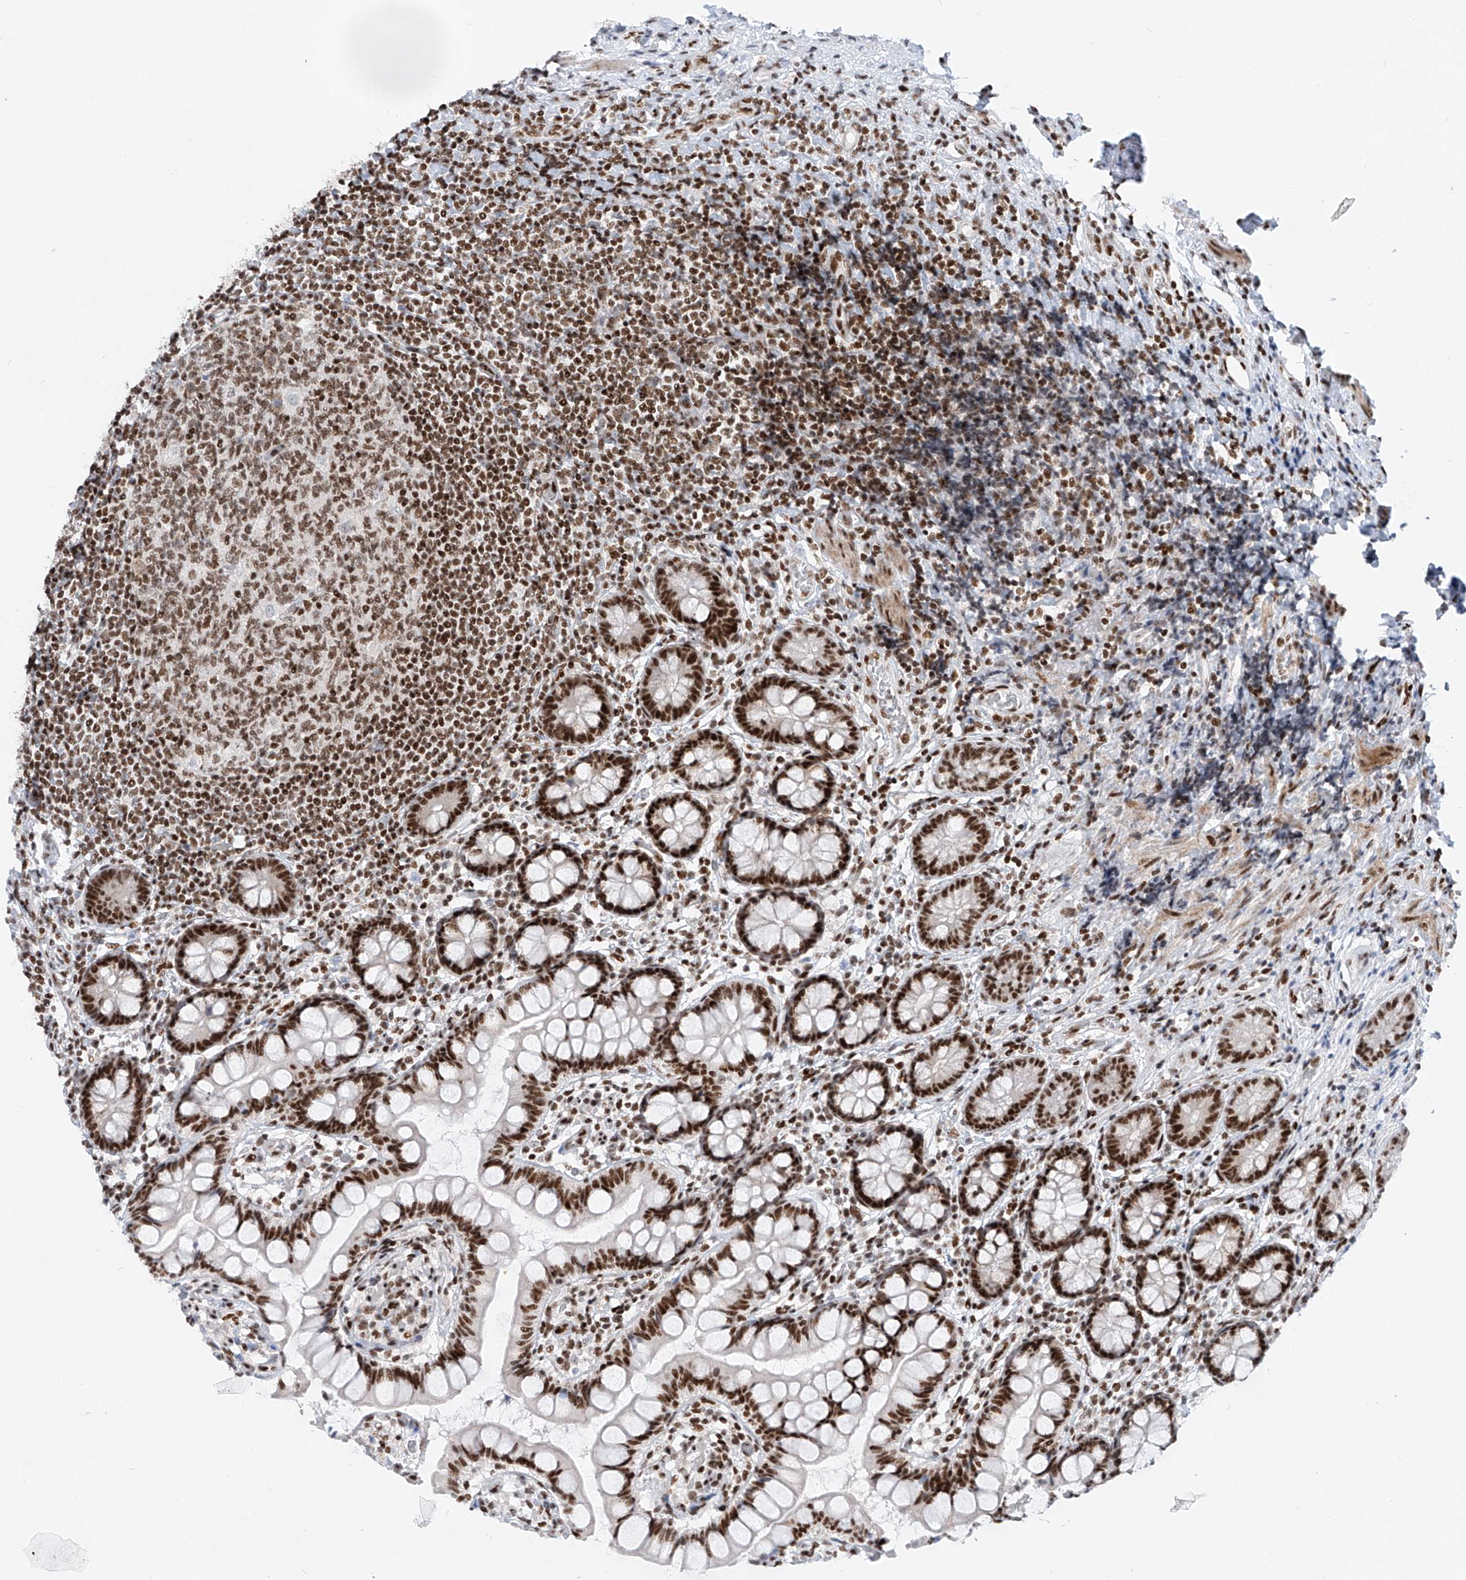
{"staining": {"intensity": "strong", "quantity": ">75%", "location": "nuclear"}, "tissue": "small intestine", "cell_type": "Glandular cells", "image_type": "normal", "snomed": [{"axis": "morphology", "description": "Normal tissue, NOS"}, {"axis": "topography", "description": "Small intestine"}], "caption": "Normal small intestine reveals strong nuclear positivity in about >75% of glandular cells, visualized by immunohistochemistry.", "gene": "TAF4", "patient": {"sex": "male", "age": 52}}